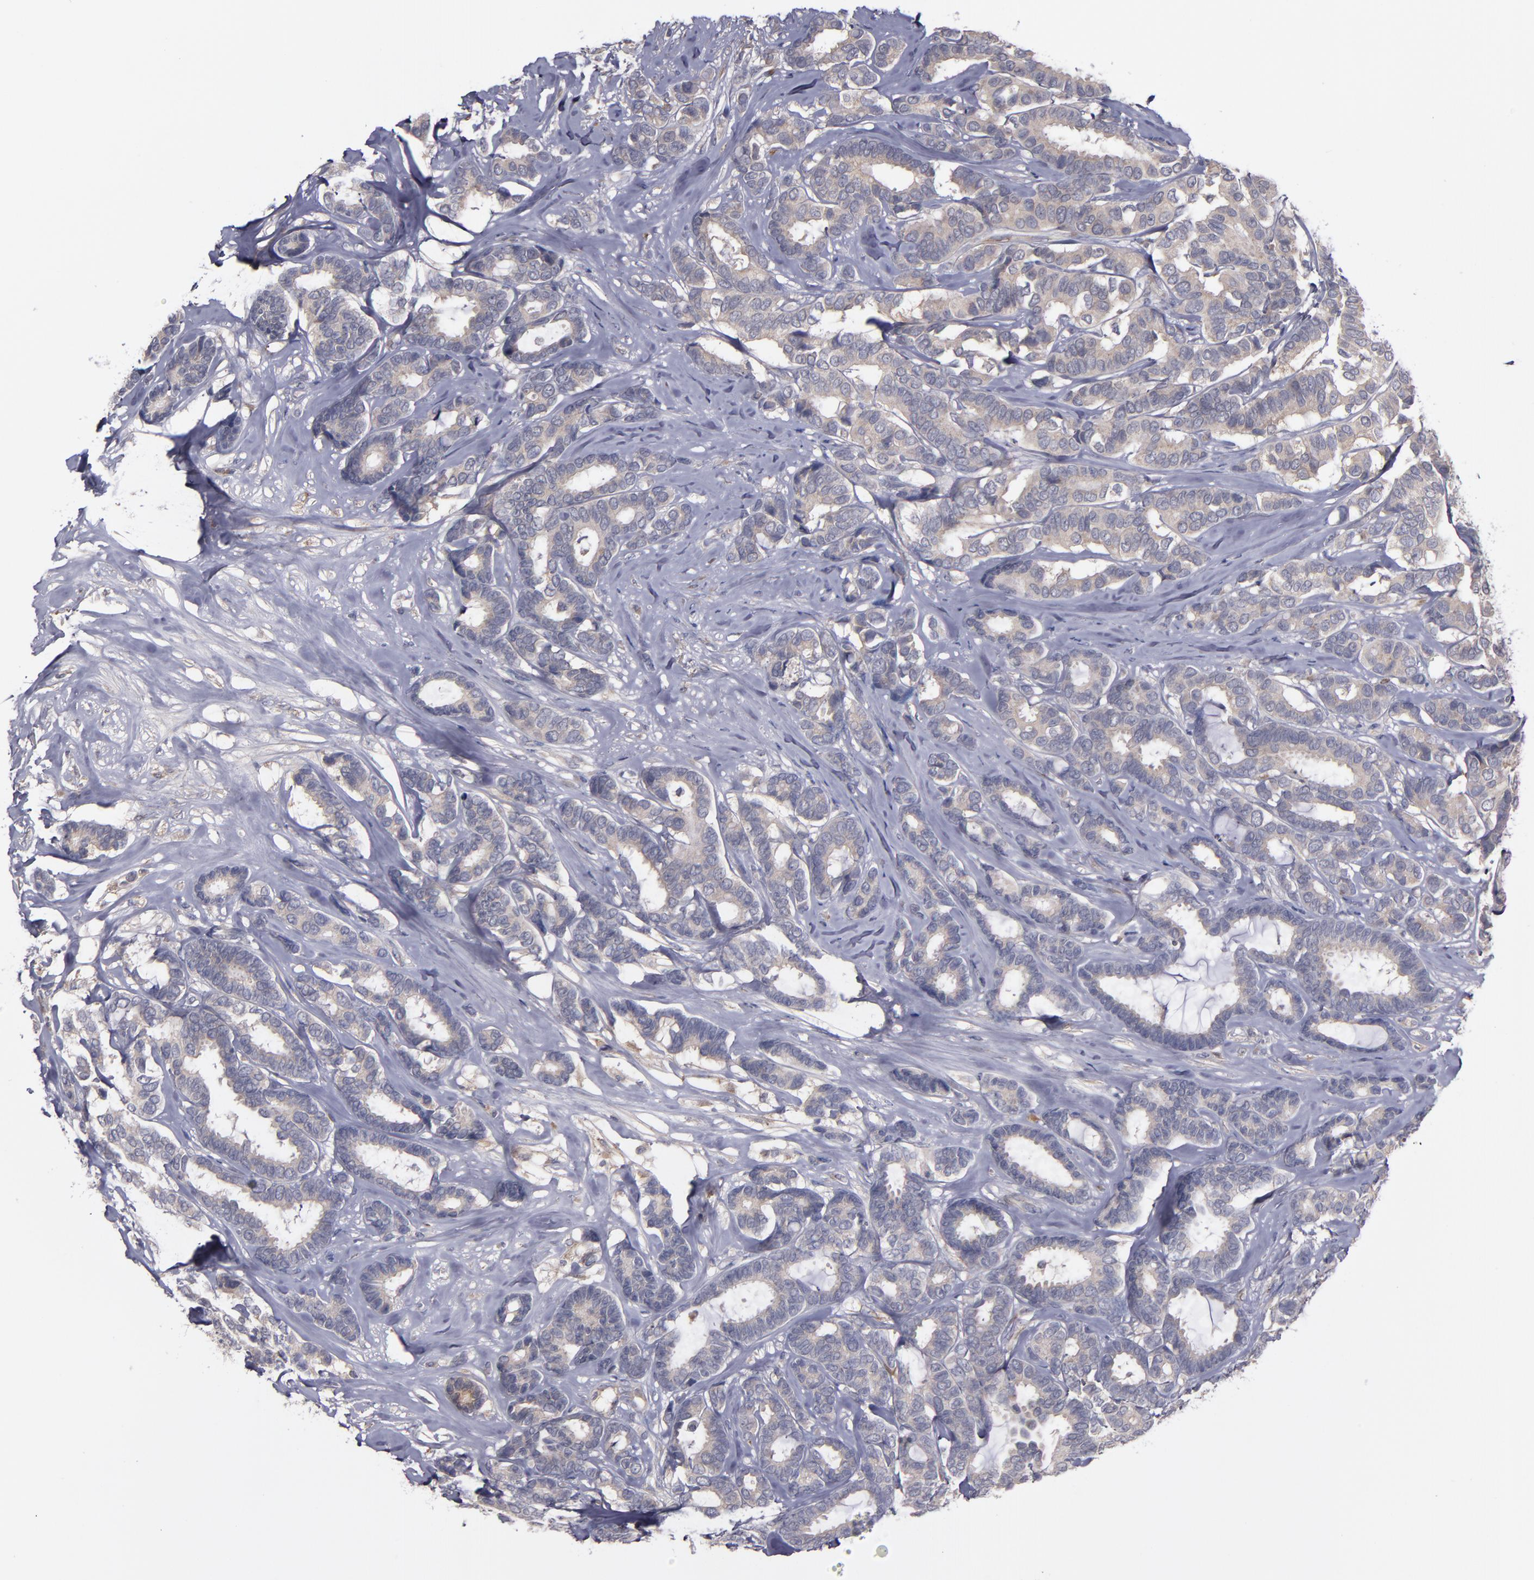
{"staining": {"intensity": "weak", "quantity": ">75%", "location": "cytoplasmic/membranous"}, "tissue": "breast cancer", "cell_type": "Tumor cells", "image_type": "cancer", "snomed": [{"axis": "morphology", "description": "Duct carcinoma"}, {"axis": "topography", "description": "Breast"}], "caption": "Breast cancer (intraductal carcinoma) tissue displays weak cytoplasmic/membranous positivity in about >75% of tumor cells, visualized by immunohistochemistry.", "gene": "MMP11", "patient": {"sex": "female", "age": 87}}